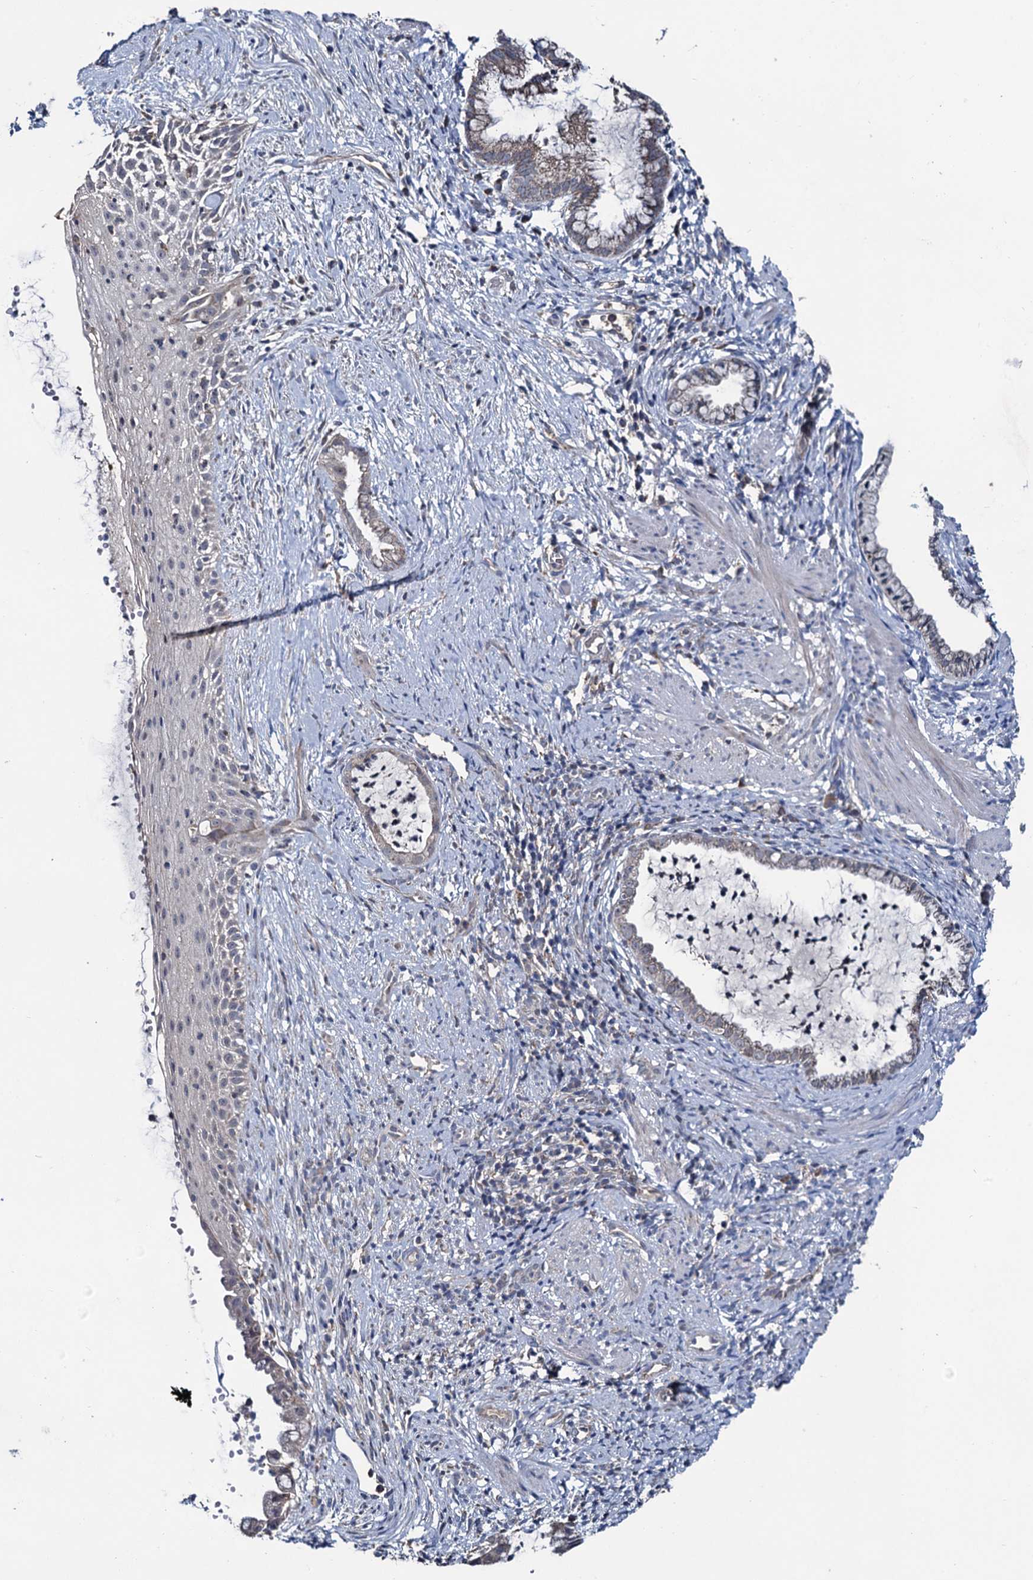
{"staining": {"intensity": "negative", "quantity": "none", "location": "none"}, "tissue": "cervix", "cell_type": "Glandular cells", "image_type": "normal", "snomed": [{"axis": "morphology", "description": "Normal tissue, NOS"}, {"axis": "topography", "description": "Cervix"}], "caption": "Benign cervix was stained to show a protein in brown. There is no significant positivity in glandular cells. (DAB IHC with hematoxylin counter stain).", "gene": "METTL4", "patient": {"sex": "female", "age": 36}}